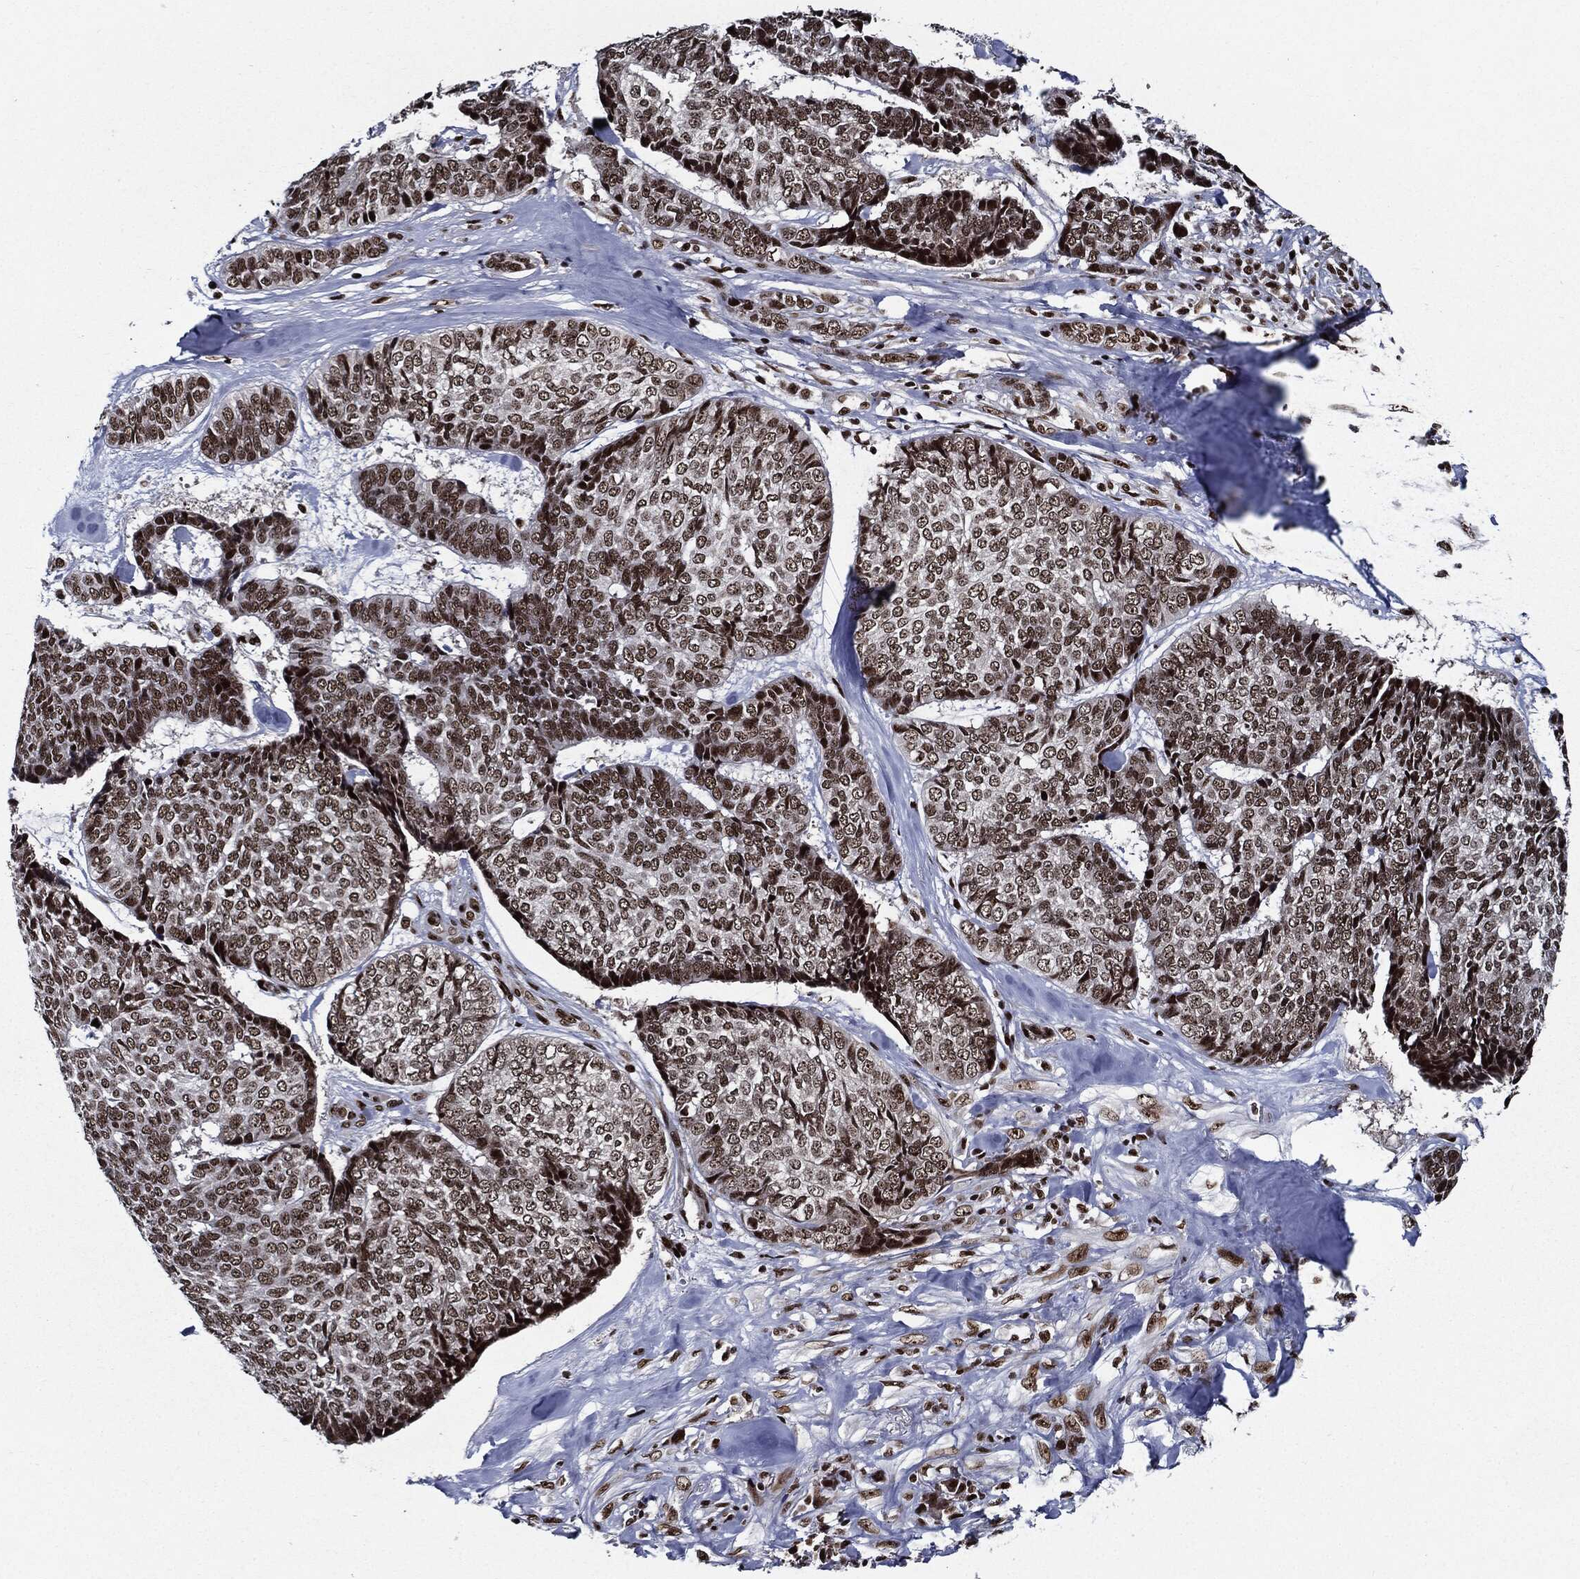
{"staining": {"intensity": "moderate", "quantity": ">75%", "location": "nuclear"}, "tissue": "skin cancer", "cell_type": "Tumor cells", "image_type": "cancer", "snomed": [{"axis": "morphology", "description": "Basal cell carcinoma"}, {"axis": "topography", "description": "Skin"}], "caption": "Protein expression analysis of human skin cancer reveals moderate nuclear expression in approximately >75% of tumor cells.", "gene": "ZFP91", "patient": {"sex": "male", "age": 86}}